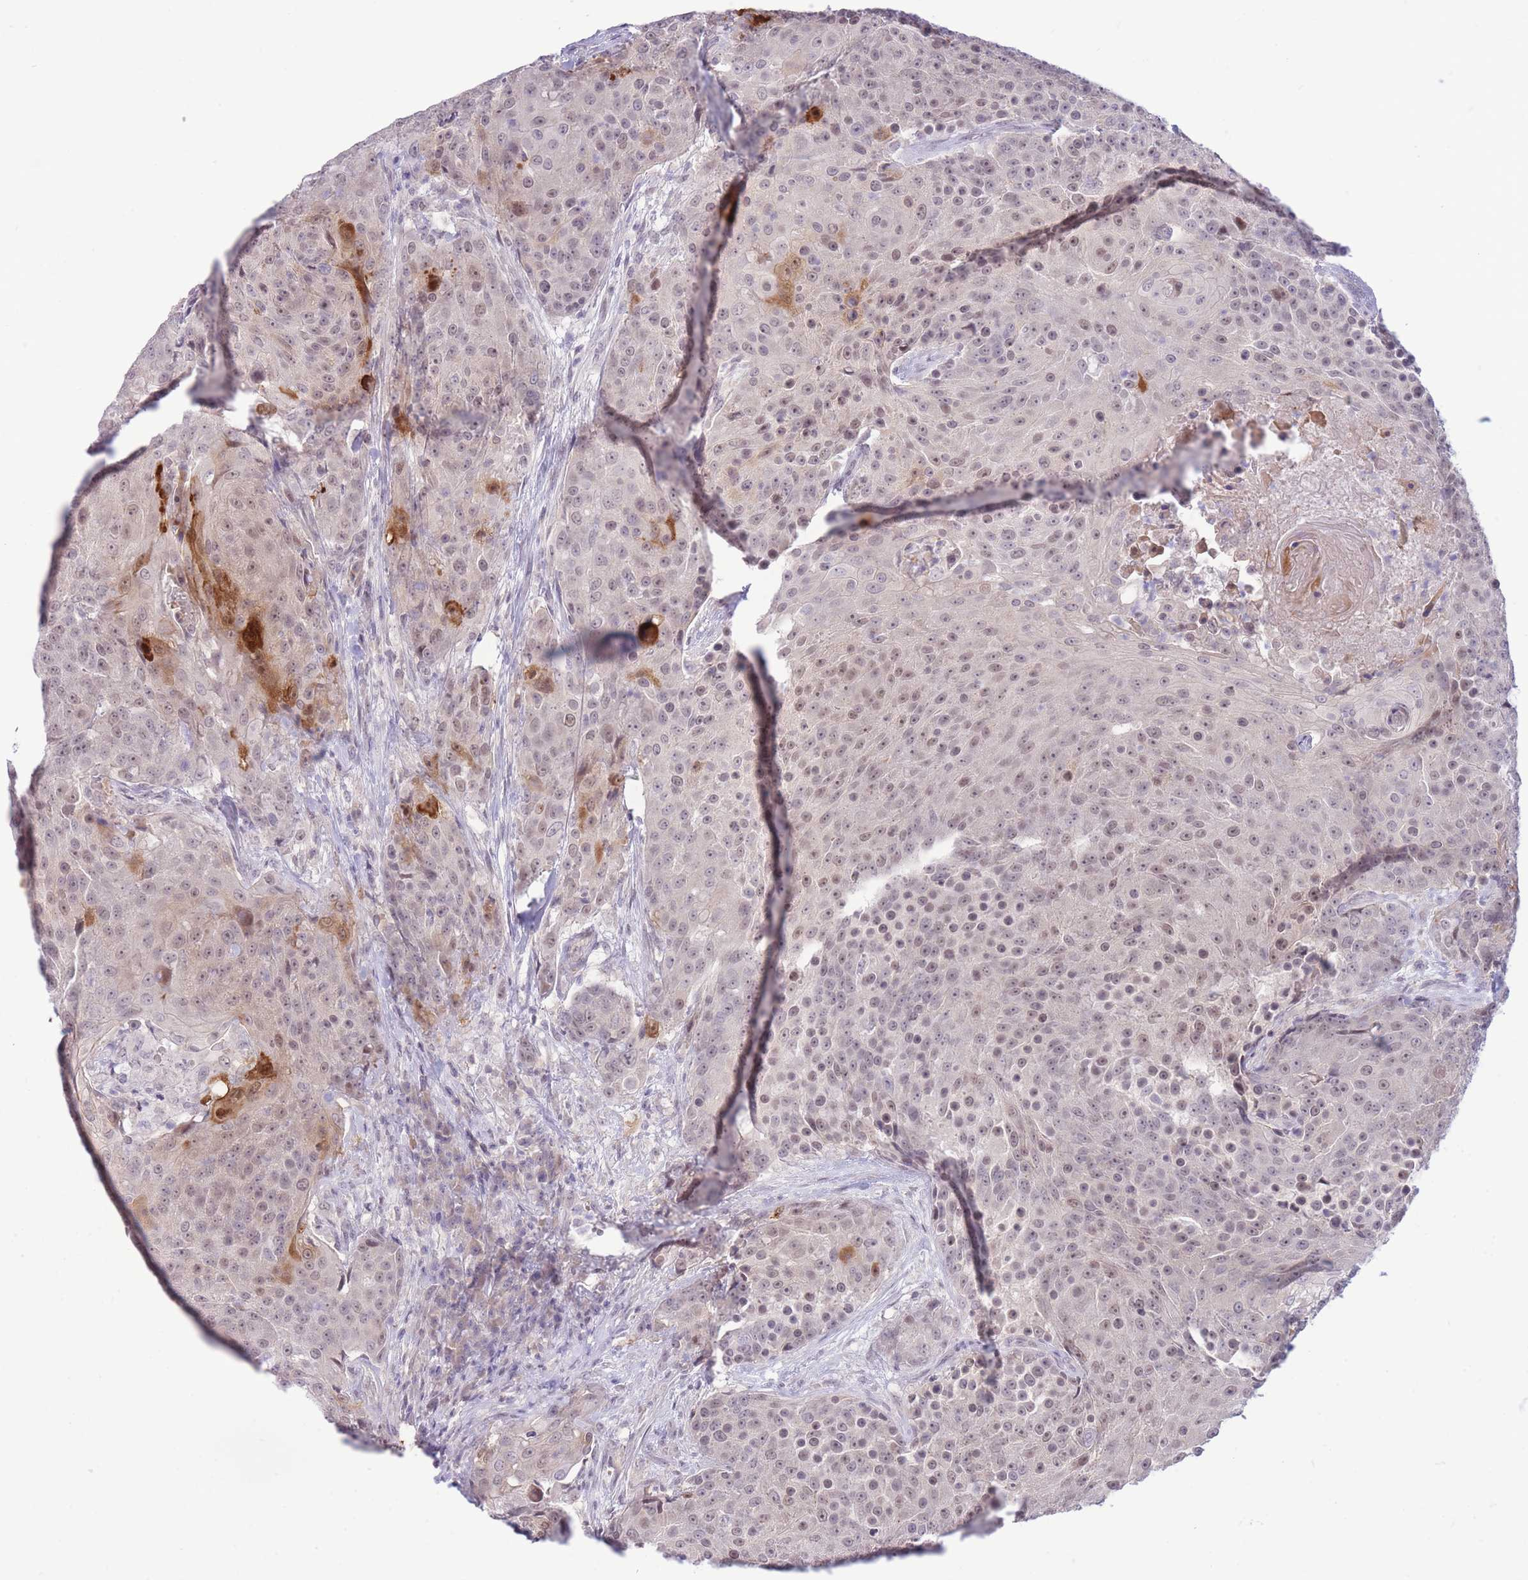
{"staining": {"intensity": "weak", "quantity": "25%-75%", "location": "nuclear"}, "tissue": "urothelial cancer", "cell_type": "Tumor cells", "image_type": "cancer", "snomed": [{"axis": "morphology", "description": "Urothelial carcinoma, High grade"}, {"axis": "topography", "description": "Urinary bladder"}], "caption": "Protein analysis of urothelial carcinoma (high-grade) tissue shows weak nuclear expression in approximately 25%-75% of tumor cells.", "gene": "FBXO46", "patient": {"sex": "female", "age": 63}}